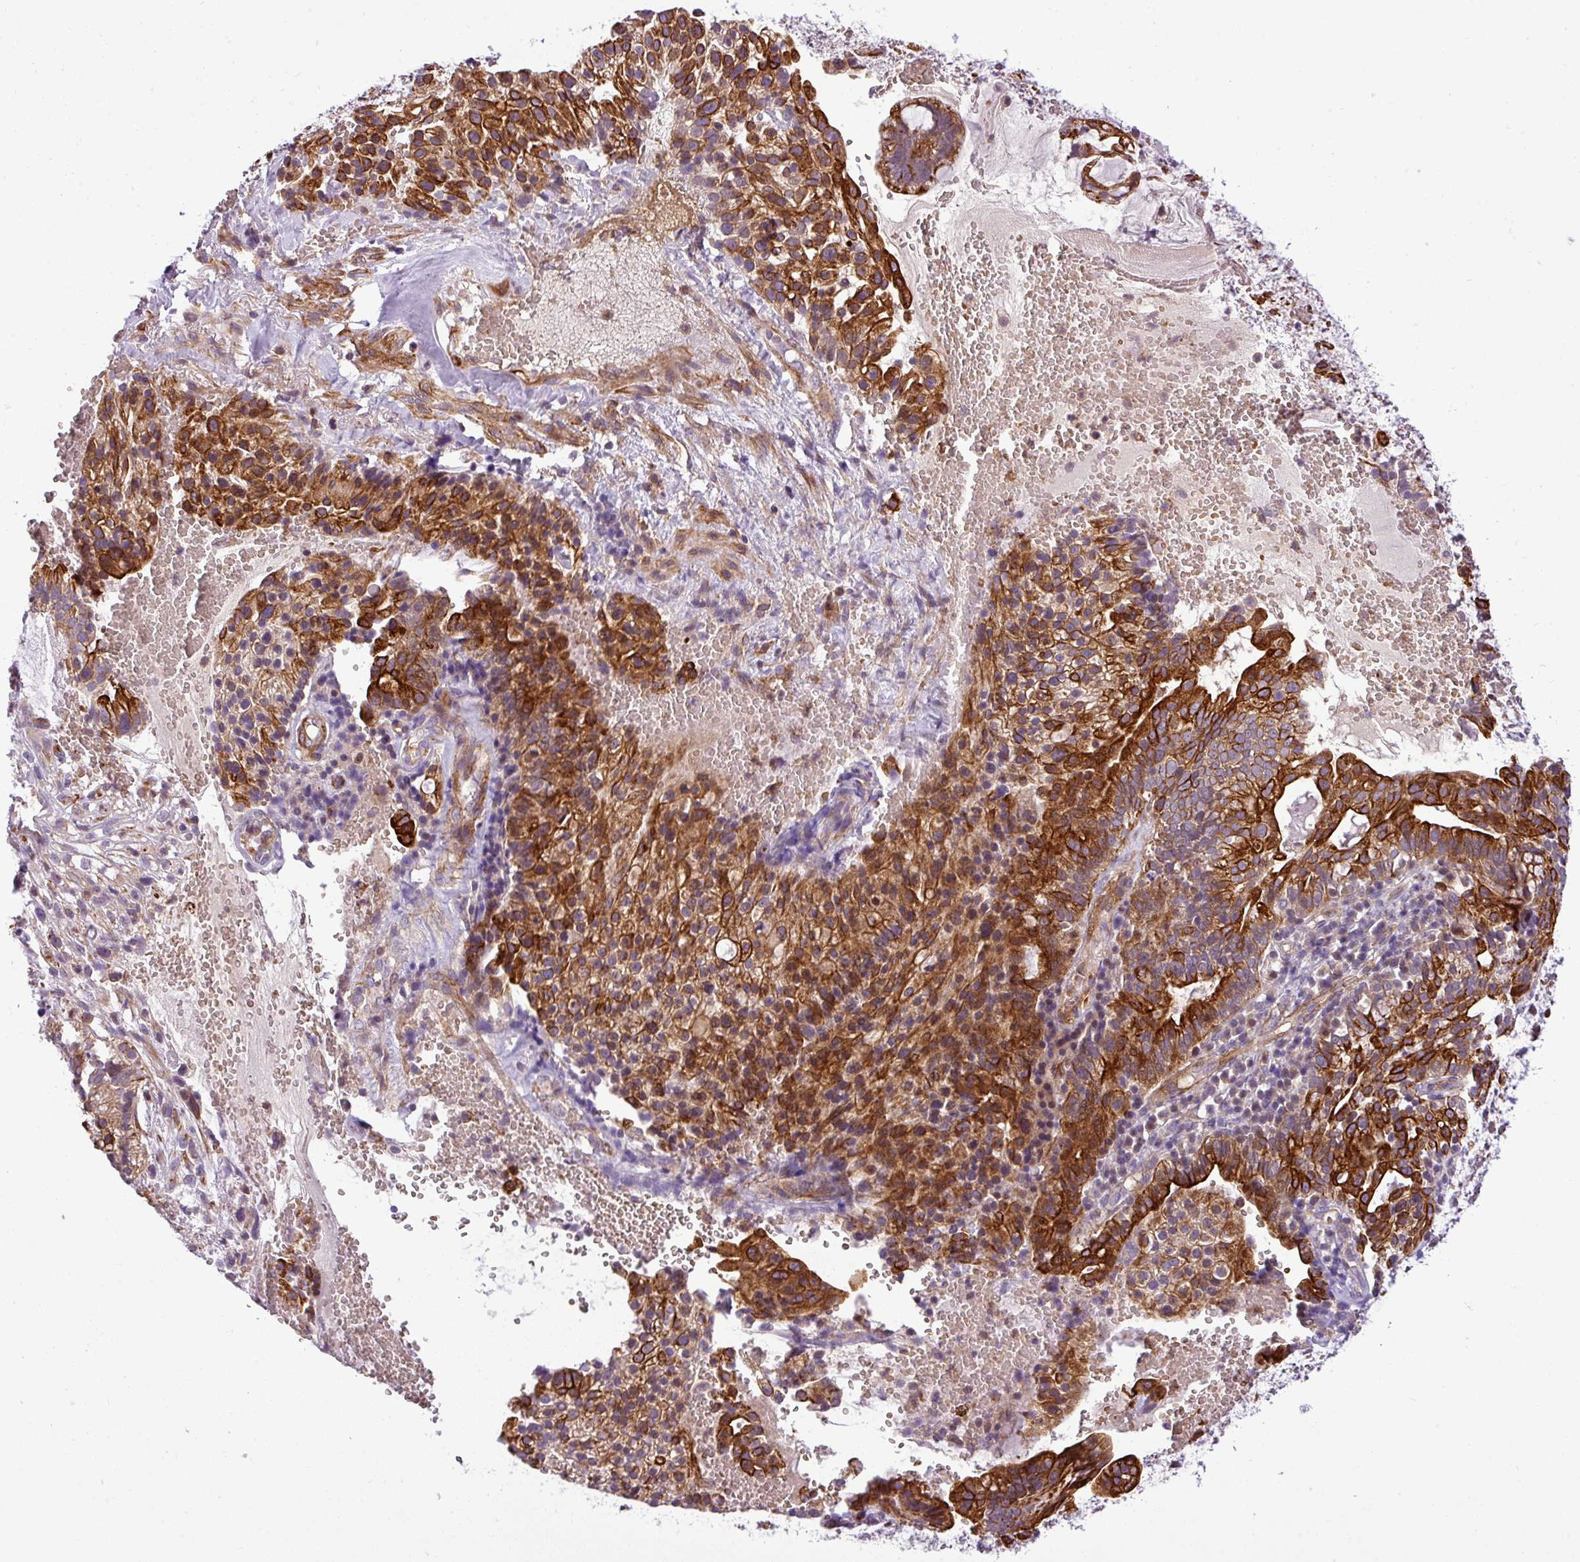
{"staining": {"intensity": "strong", "quantity": ">75%", "location": "cytoplasmic/membranous"}, "tissue": "cervical cancer", "cell_type": "Tumor cells", "image_type": "cancer", "snomed": [{"axis": "morphology", "description": "Adenocarcinoma, NOS"}, {"axis": "topography", "description": "Cervix"}], "caption": "An immunohistochemistry (IHC) image of tumor tissue is shown. Protein staining in brown labels strong cytoplasmic/membranous positivity in cervical cancer (adenocarcinoma) within tumor cells.", "gene": "NBEAL2", "patient": {"sex": "female", "age": 41}}